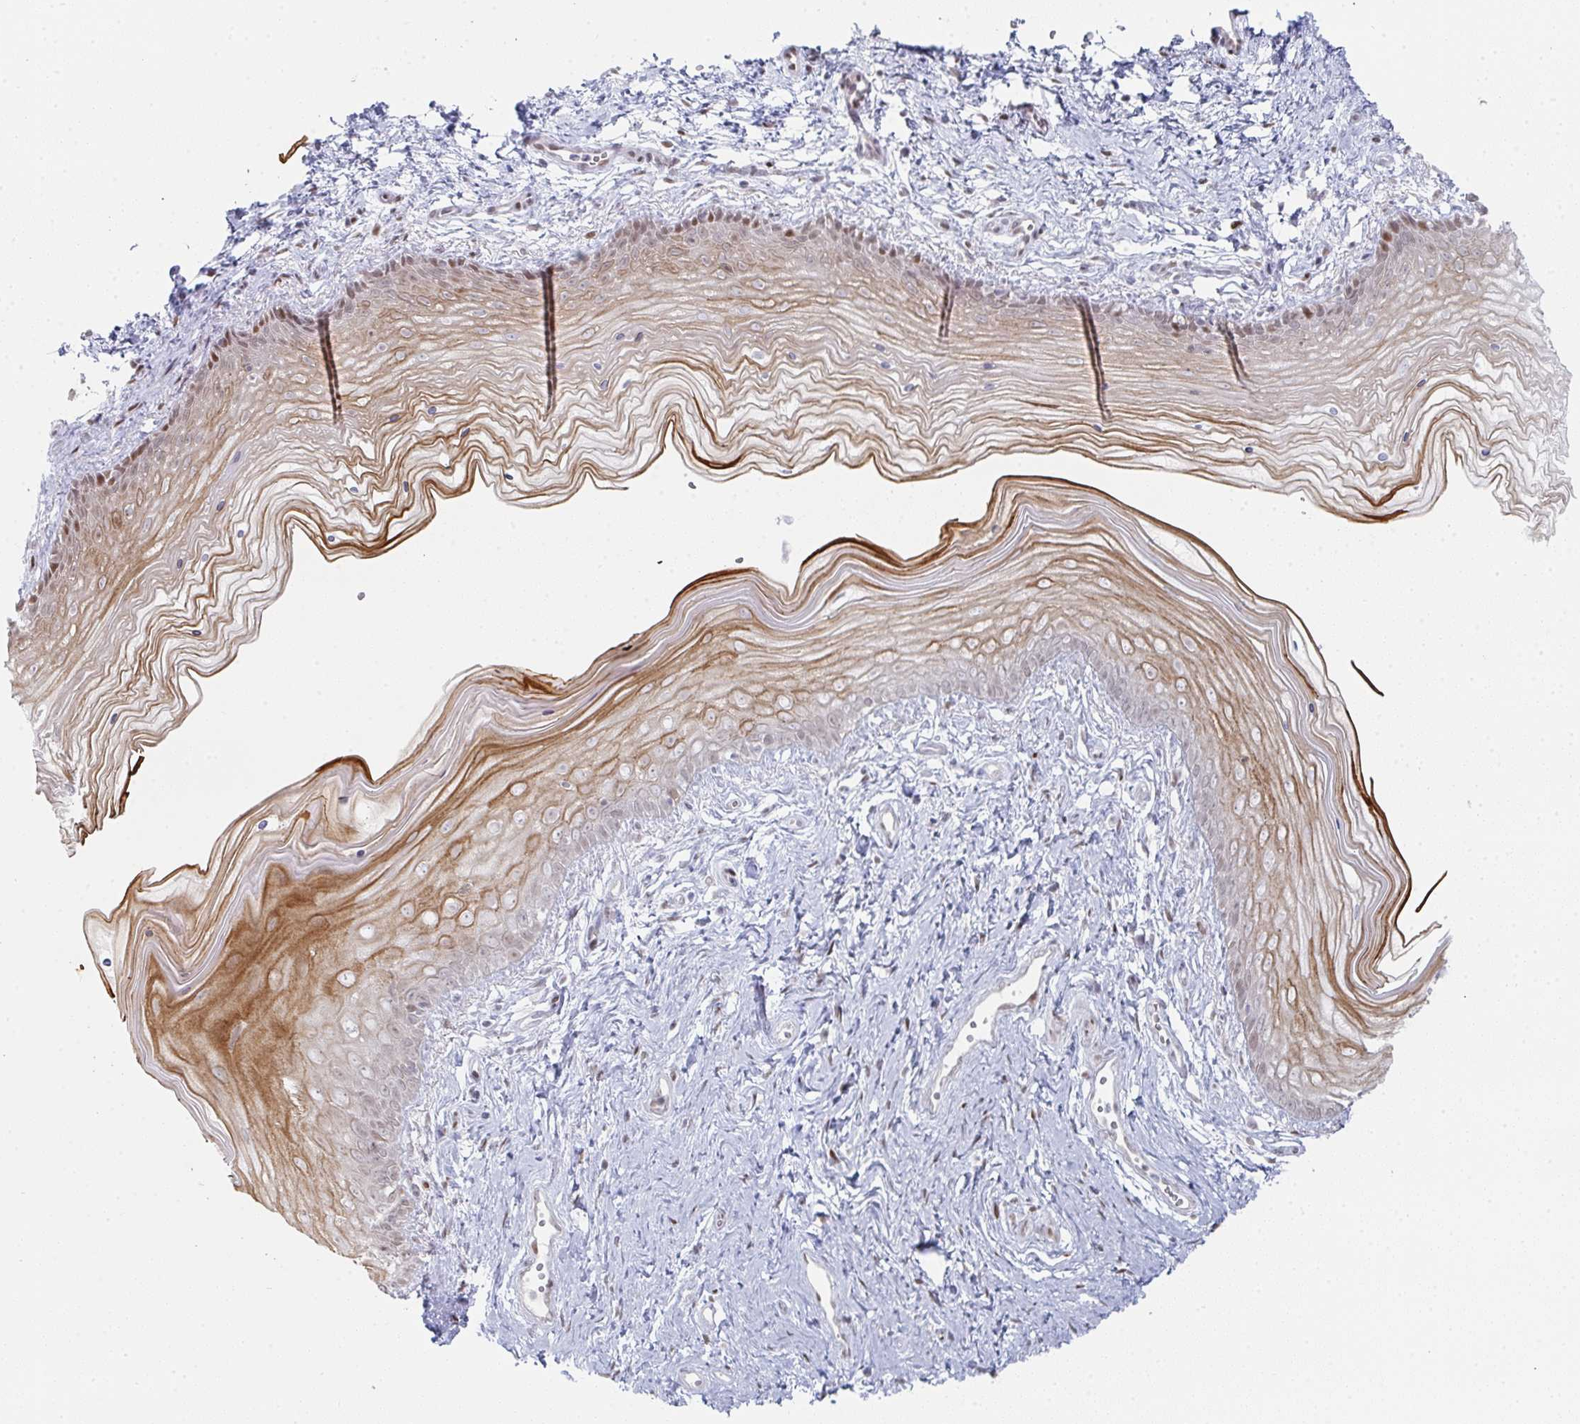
{"staining": {"intensity": "moderate", "quantity": "<25%", "location": "cytoplasmic/membranous,nuclear"}, "tissue": "vagina", "cell_type": "Squamous epithelial cells", "image_type": "normal", "snomed": [{"axis": "morphology", "description": "Normal tissue, NOS"}, {"axis": "topography", "description": "Vagina"}], "caption": "This is a micrograph of immunohistochemistry (IHC) staining of normal vagina, which shows moderate positivity in the cytoplasmic/membranous,nuclear of squamous epithelial cells.", "gene": "POU2AF2", "patient": {"sex": "female", "age": 38}}